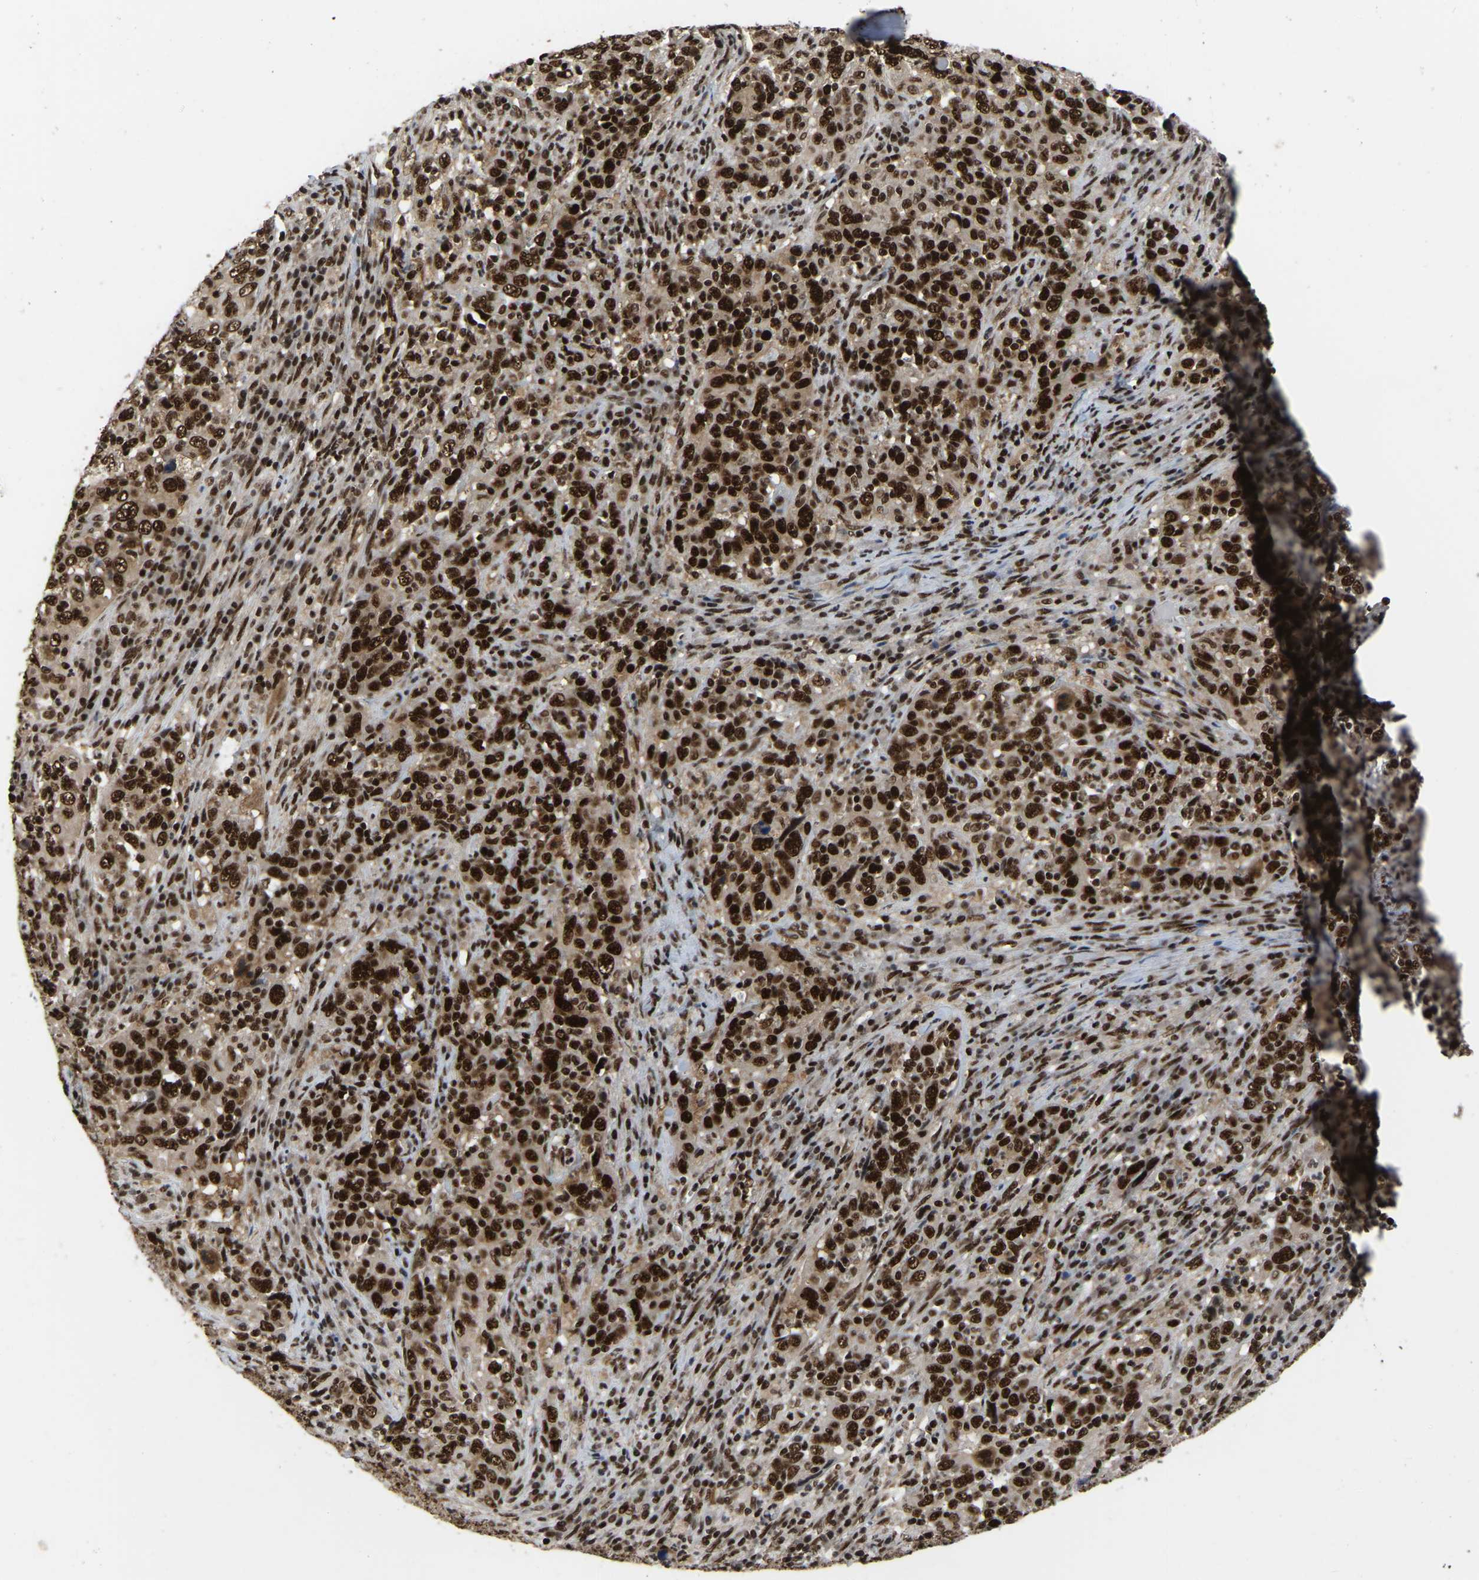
{"staining": {"intensity": "strong", "quantity": ">75%", "location": "nuclear"}, "tissue": "cervical cancer", "cell_type": "Tumor cells", "image_type": "cancer", "snomed": [{"axis": "morphology", "description": "Squamous cell carcinoma, NOS"}, {"axis": "topography", "description": "Cervix"}], "caption": "High-power microscopy captured an immunohistochemistry (IHC) histopathology image of squamous cell carcinoma (cervical), revealing strong nuclear positivity in about >75% of tumor cells.", "gene": "TBL1XR1", "patient": {"sex": "female", "age": 46}}